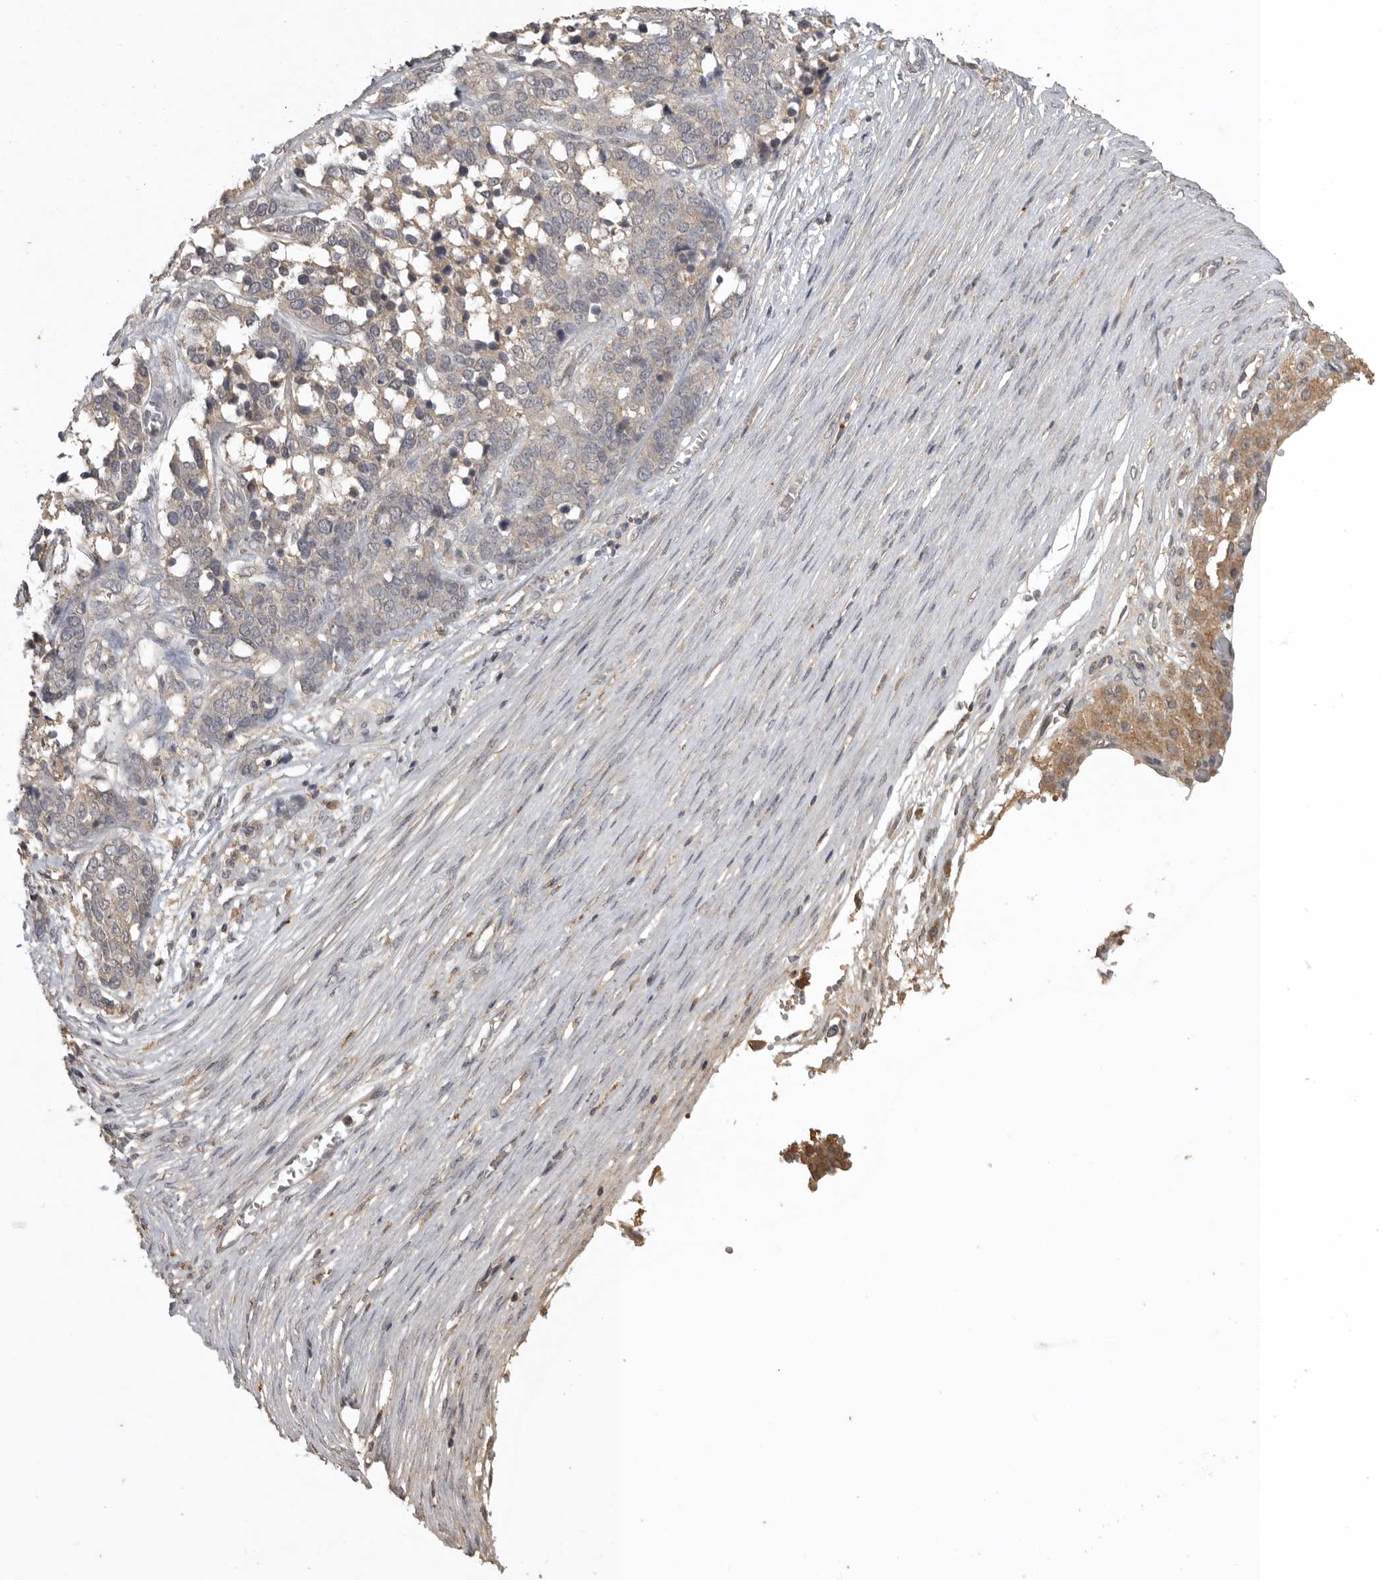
{"staining": {"intensity": "weak", "quantity": "25%-75%", "location": "cytoplasmic/membranous"}, "tissue": "ovarian cancer", "cell_type": "Tumor cells", "image_type": "cancer", "snomed": [{"axis": "morphology", "description": "Cystadenocarcinoma, serous, NOS"}, {"axis": "topography", "description": "Ovary"}], "caption": "Protein positivity by immunohistochemistry (IHC) demonstrates weak cytoplasmic/membranous expression in approximately 25%-75% of tumor cells in ovarian cancer (serous cystadenocarcinoma).", "gene": "ADAMTS4", "patient": {"sex": "female", "age": 44}}